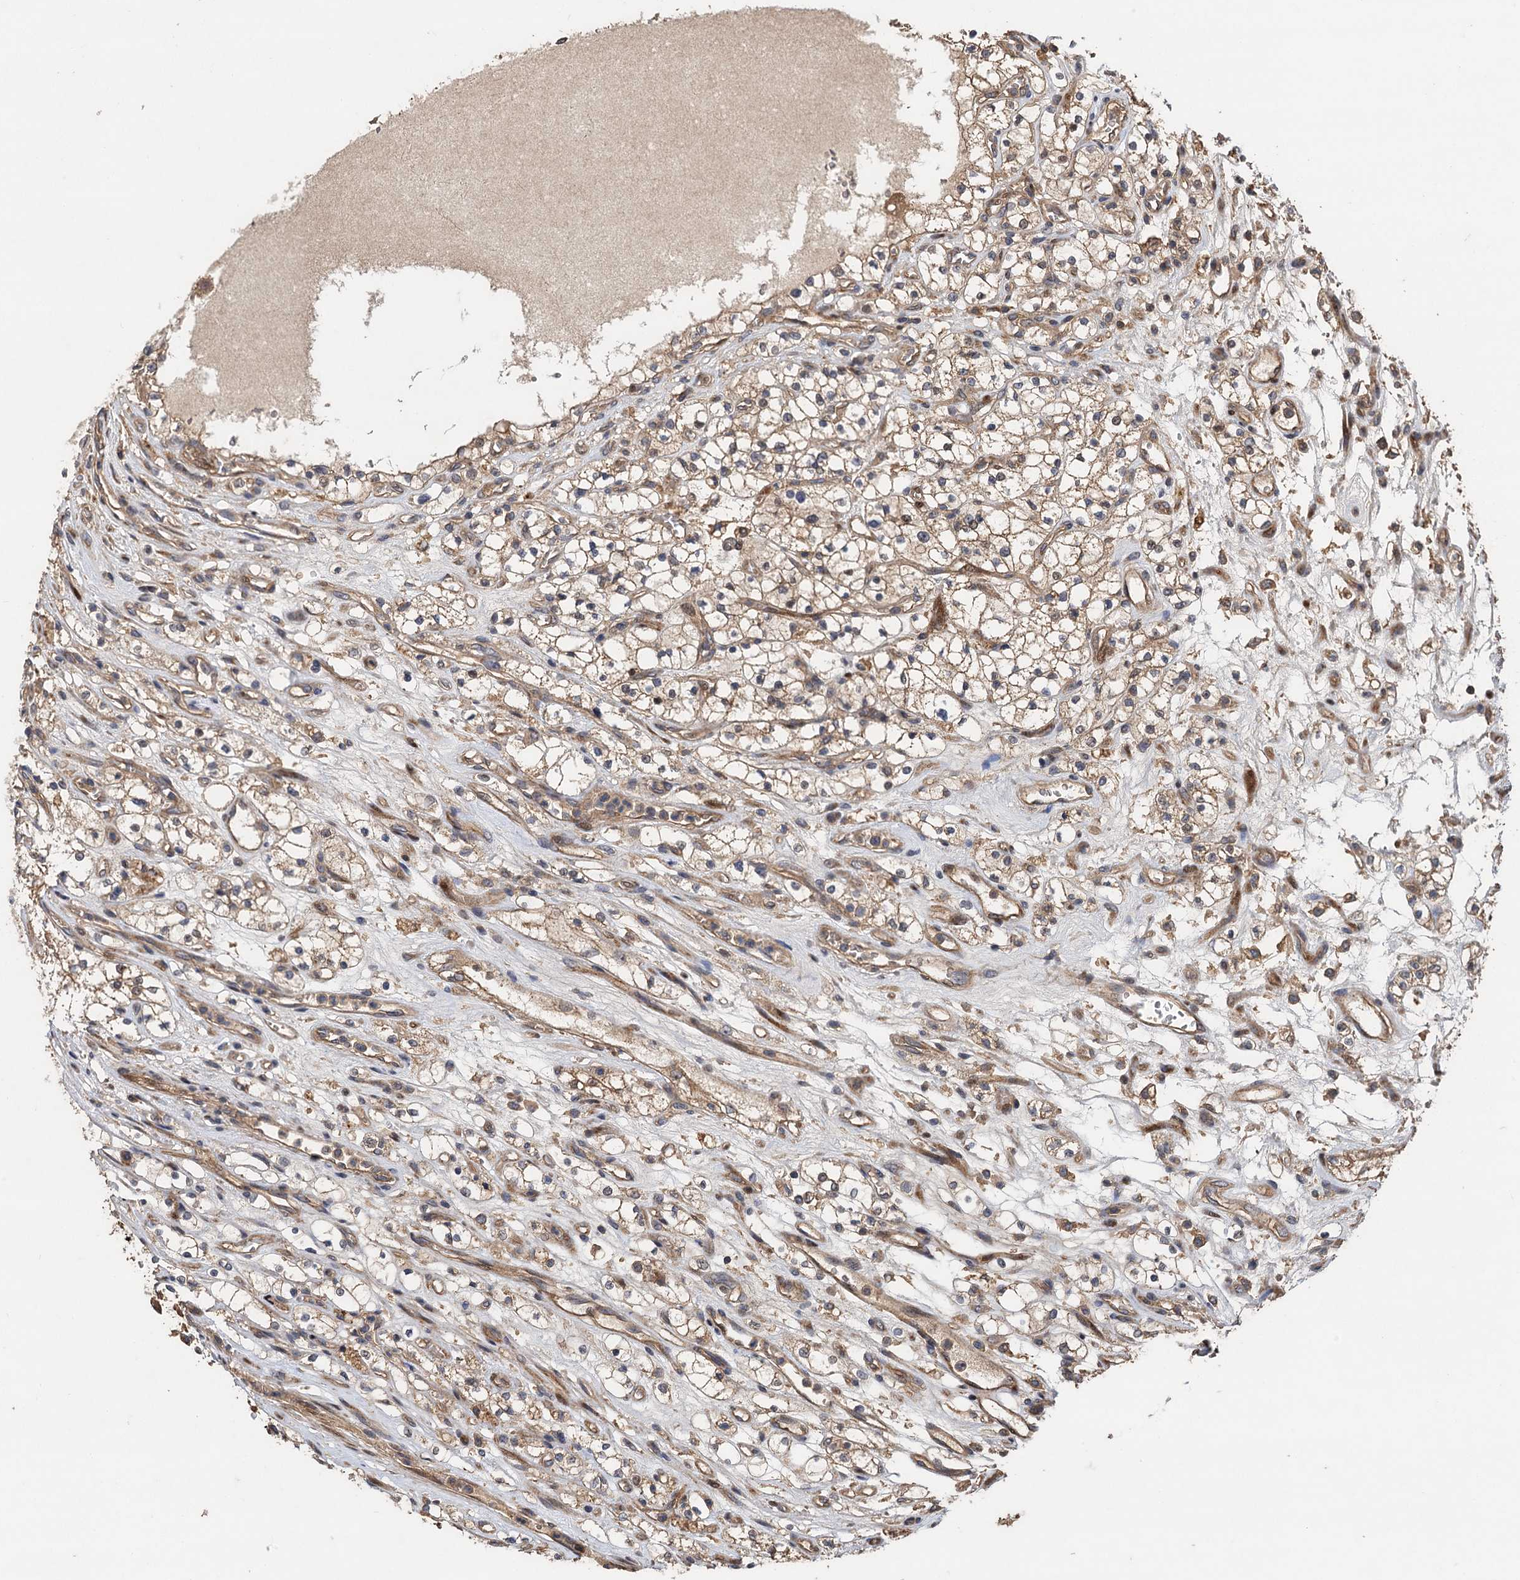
{"staining": {"intensity": "weak", "quantity": ">75%", "location": "cytoplasmic/membranous"}, "tissue": "renal cancer", "cell_type": "Tumor cells", "image_type": "cancer", "snomed": [{"axis": "morphology", "description": "Adenocarcinoma, NOS"}, {"axis": "topography", "description": "Kidney"}], "caption": "This is a histology image of immunohistochemistry (IHC) staining of renal cancer, which shows weak staining in the cytoplasmic/membranous of tumor cells.", "gene": "TMEM39B", "patient": {"sex": "female", "age": 69}}